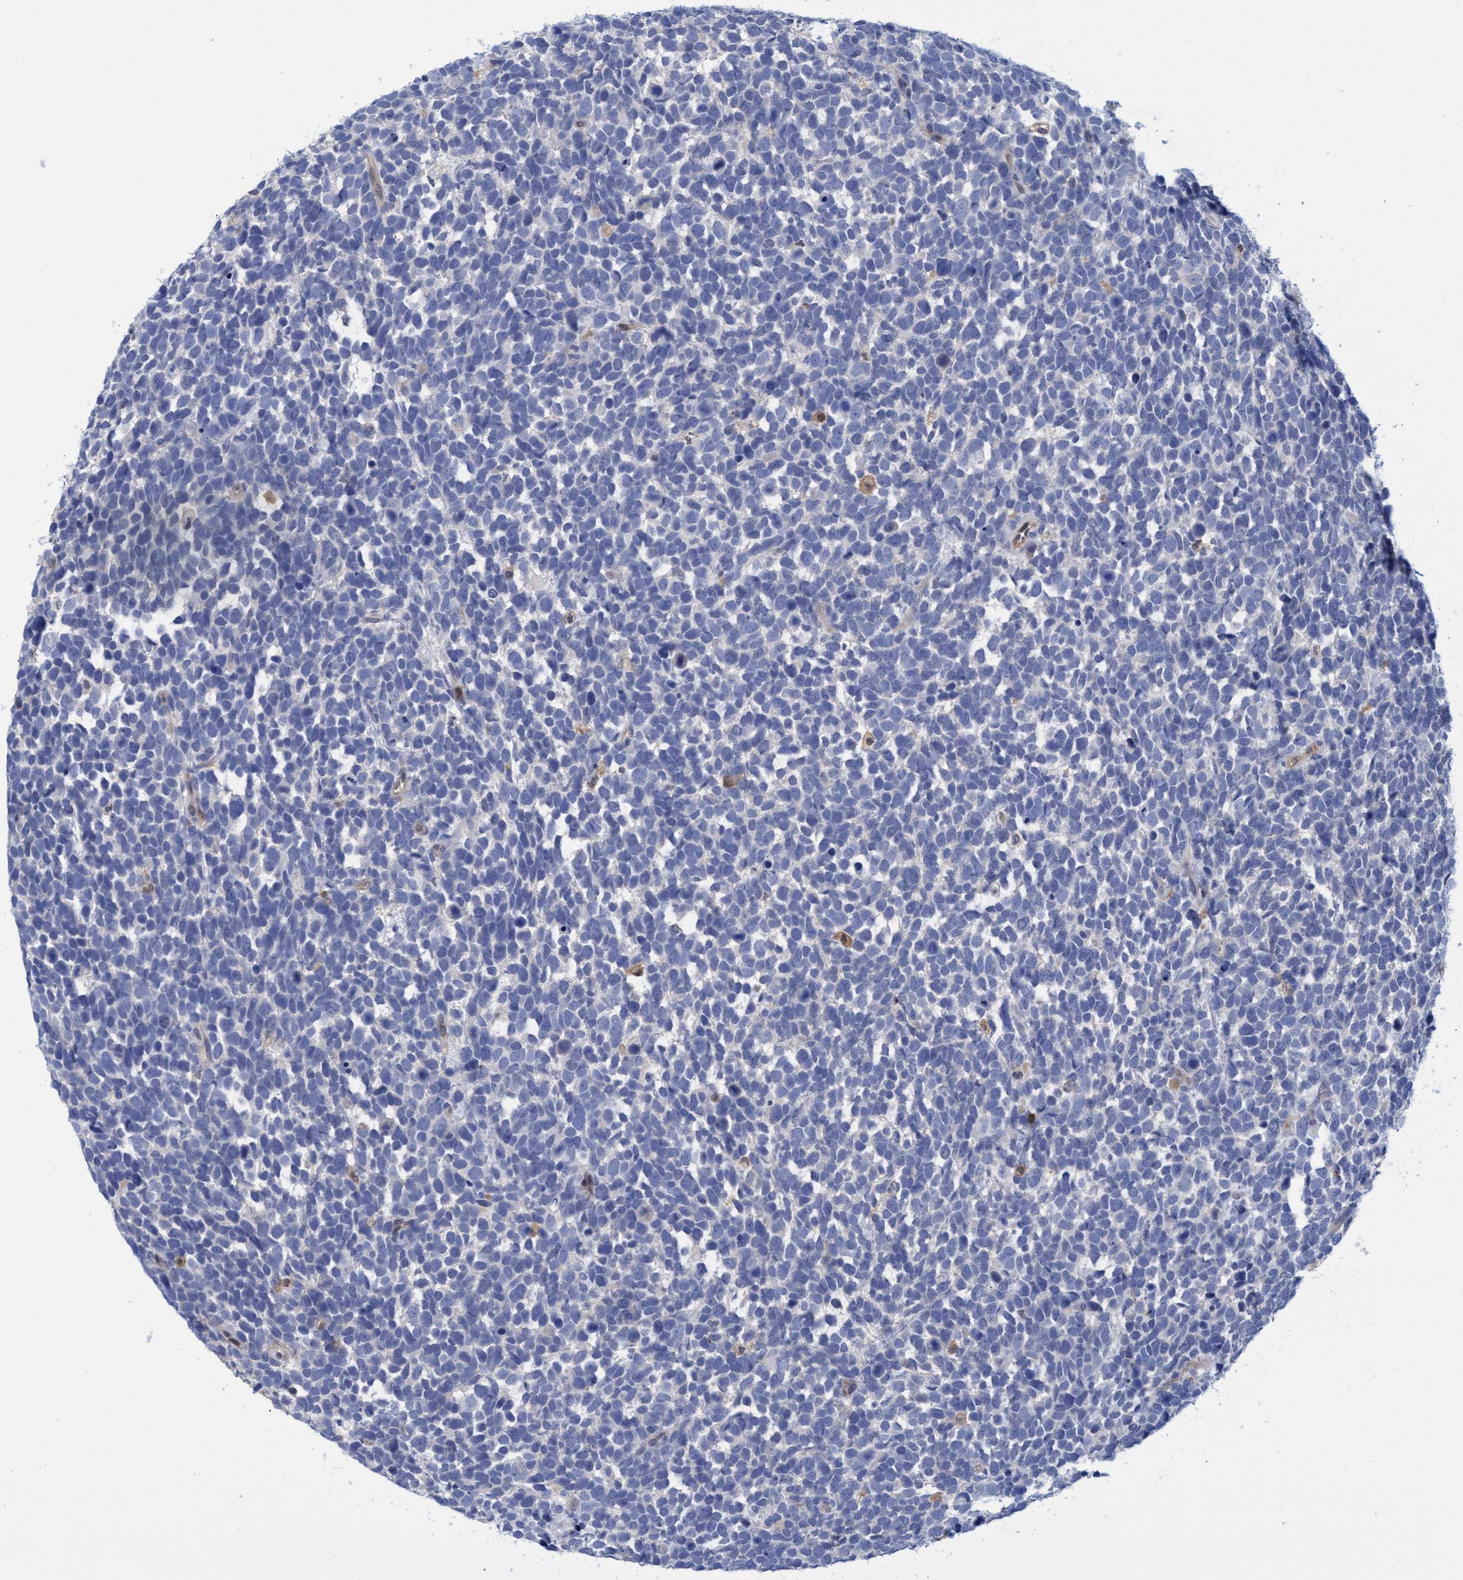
{"staining": {"intensity": "negative", "quantity": "none", "location": "none"}, "tissue": "urothelial cancer", "cell_type": "Tumor cells", "image_type": "cancer", "snomed": [{"axis": "morphology", "description": "Urothelial carcinoma, High grade"}, {"axis": "topography", "description": "Urinary bladder"}], "caption": "The photomicrograph displays no significant positivity in tumor cells of urothelial cancer. Brightfield microscopy of immunohistochemistry stained with DAB (brown) and hematoxylin (blue), captured at high magnification.", "gene": "PNPO", "patient": {"sex": "female", "age": 82}}